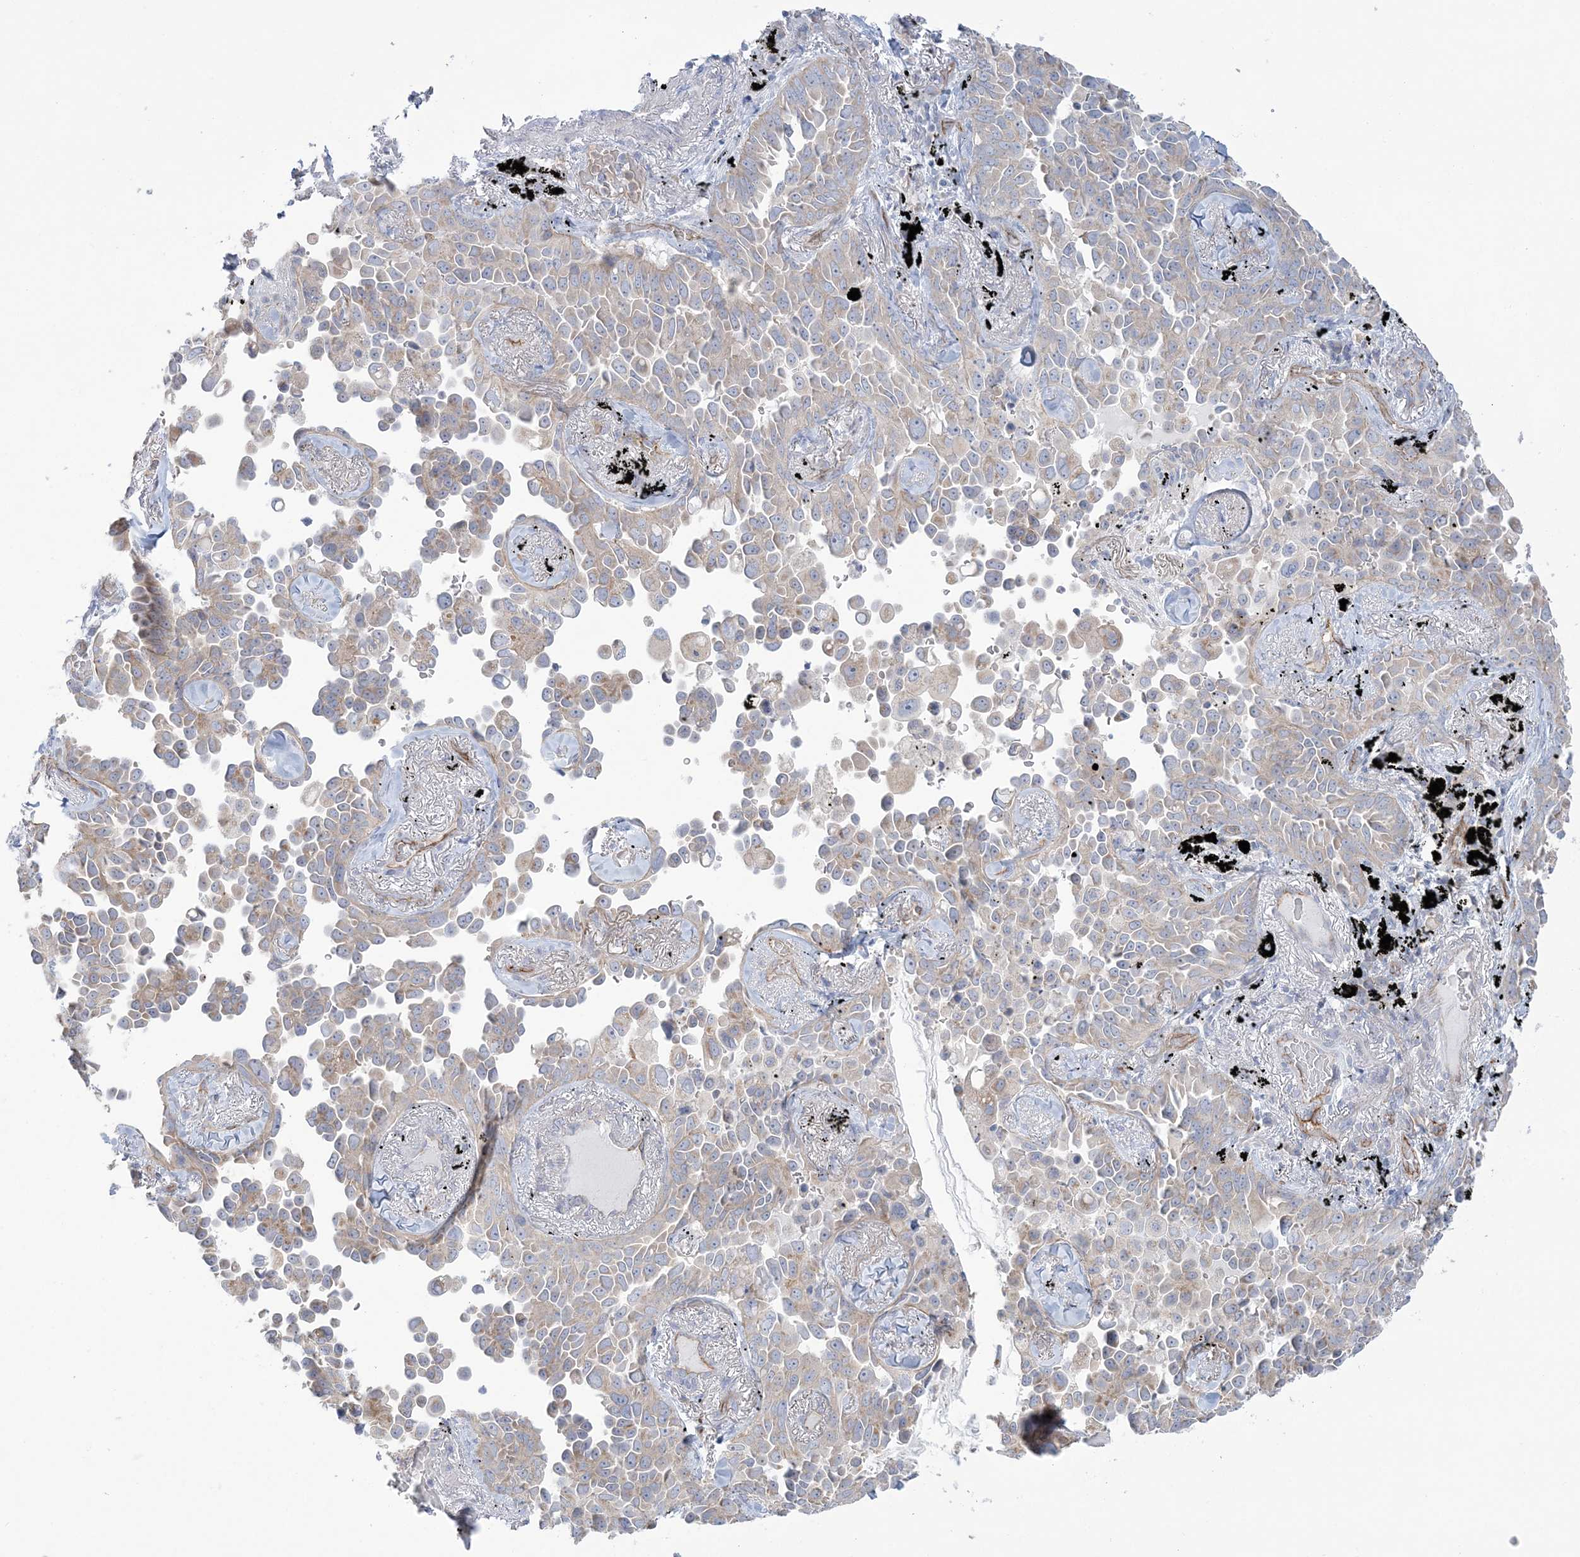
{"staining": {"intensity": "weak", "quantity": "25%-75%", "location": "cytoplasmic/membranous"}, "tissue": "lung cancer", "cell_type": "Tumor cells", "image_type": "cancer", "snomed": [{"axis": "morphology", "description": "Adenocarcinoma, NOS"}, {"axis": "topography", "description": "Lung"}], "caption": "This micrograph demonstrates immunohistochemistry (IHC) staining of lung cancer (adenocarcinoma), with low weak cytoplasmic/membranous staining in approximately 25%-75% of tumor cells.", "gene": "FARSB", "patient": {"sex": "female", "age": 67}}